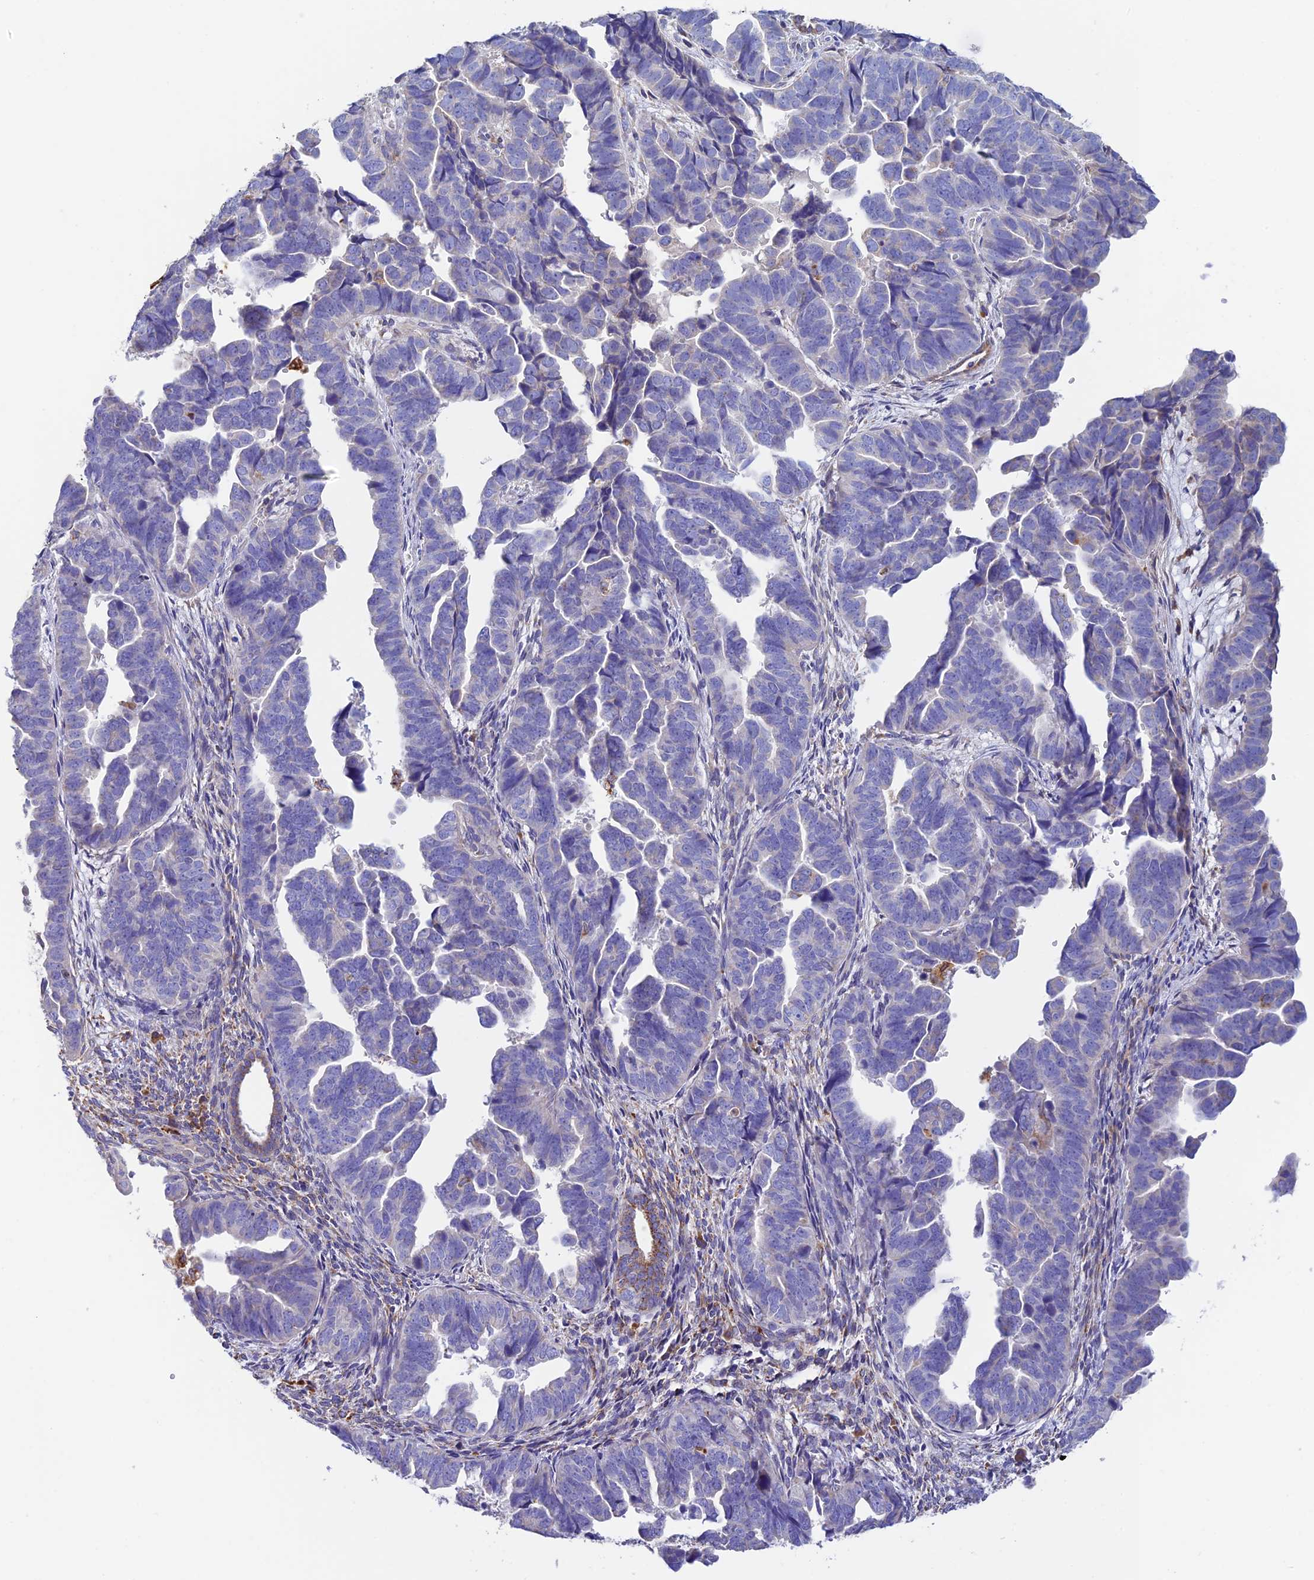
{"staining": {"intensity": "negative", "quantity": "none", "location": "none"}, "tissue": "endometrial cancer", "cell_type": "Tumor cells", "image_type": "cancer", "snomed": [{"axis": "morphology", "description": "Adenocarcinoma, NOS"}, {"axis": "topography", "description": "Endometrium"}], "caption": "Tumor cells are negative for protein expression in human endometrial cancer.", "gene": "VKORC1", "patient": {"sex": "female", "age": 75}}